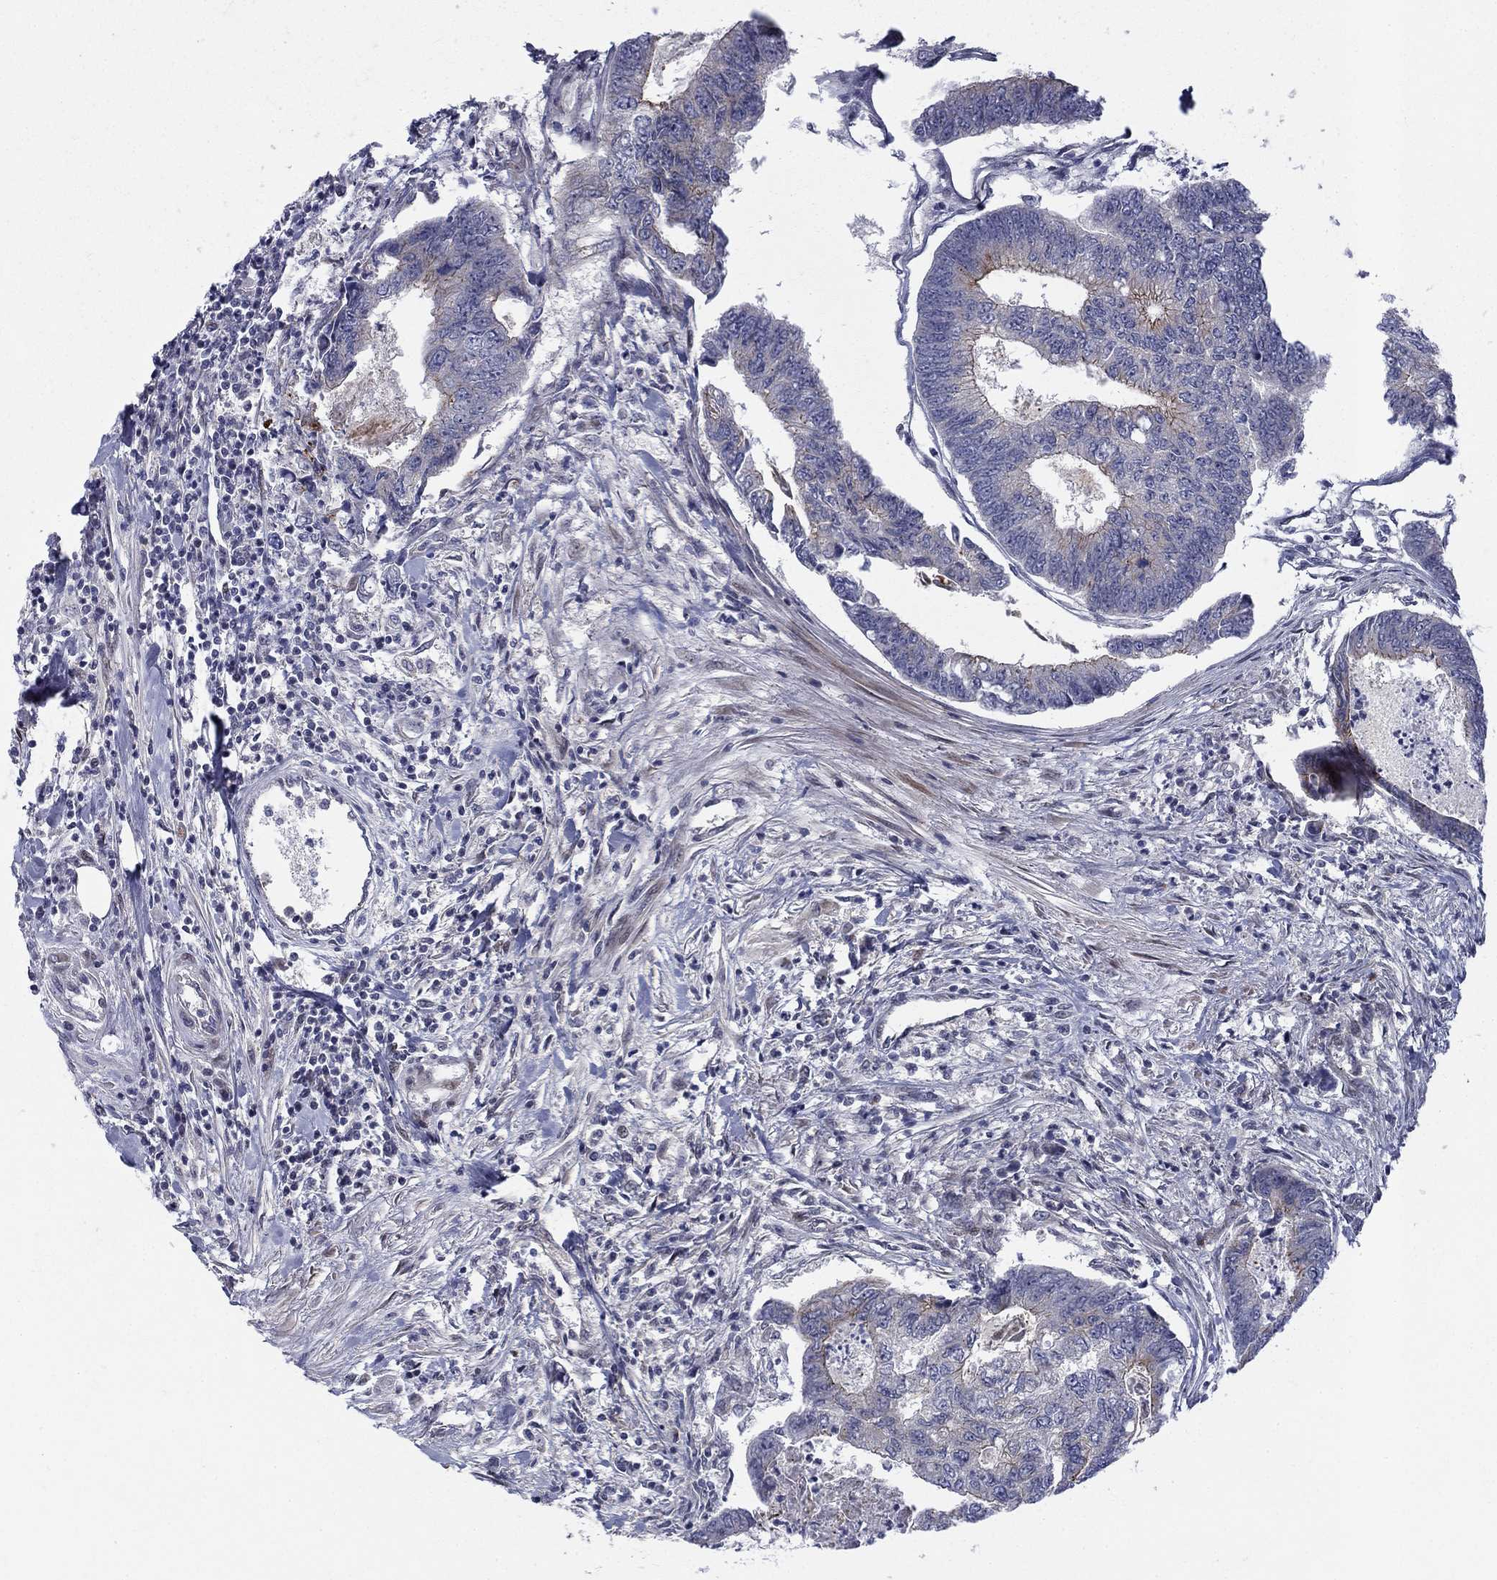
{"staining": {"intensity": "moderate", "quantity": "<25%", "location": "cytoplasmic/membranous"}, "tissue": "colorectal cancer", "cell_type": "Tumor cells", "image_type": "cancer", "snomed": [{"axis": "morphology", "description": "Adenocarcinoma, NOS"}, {"axis": "topography", "description": "Colon"}], "caption": "Adenocarcinoma (colorectal) stained with DAB (3,3'-diaminobenzidine) immunohistochemistry displays low levels of moderate cytoplasmic/membranous expression in approximately <25% of tumor cells.", "gene": "WDR19", "patient": {"sex": "female", "age": 65}}